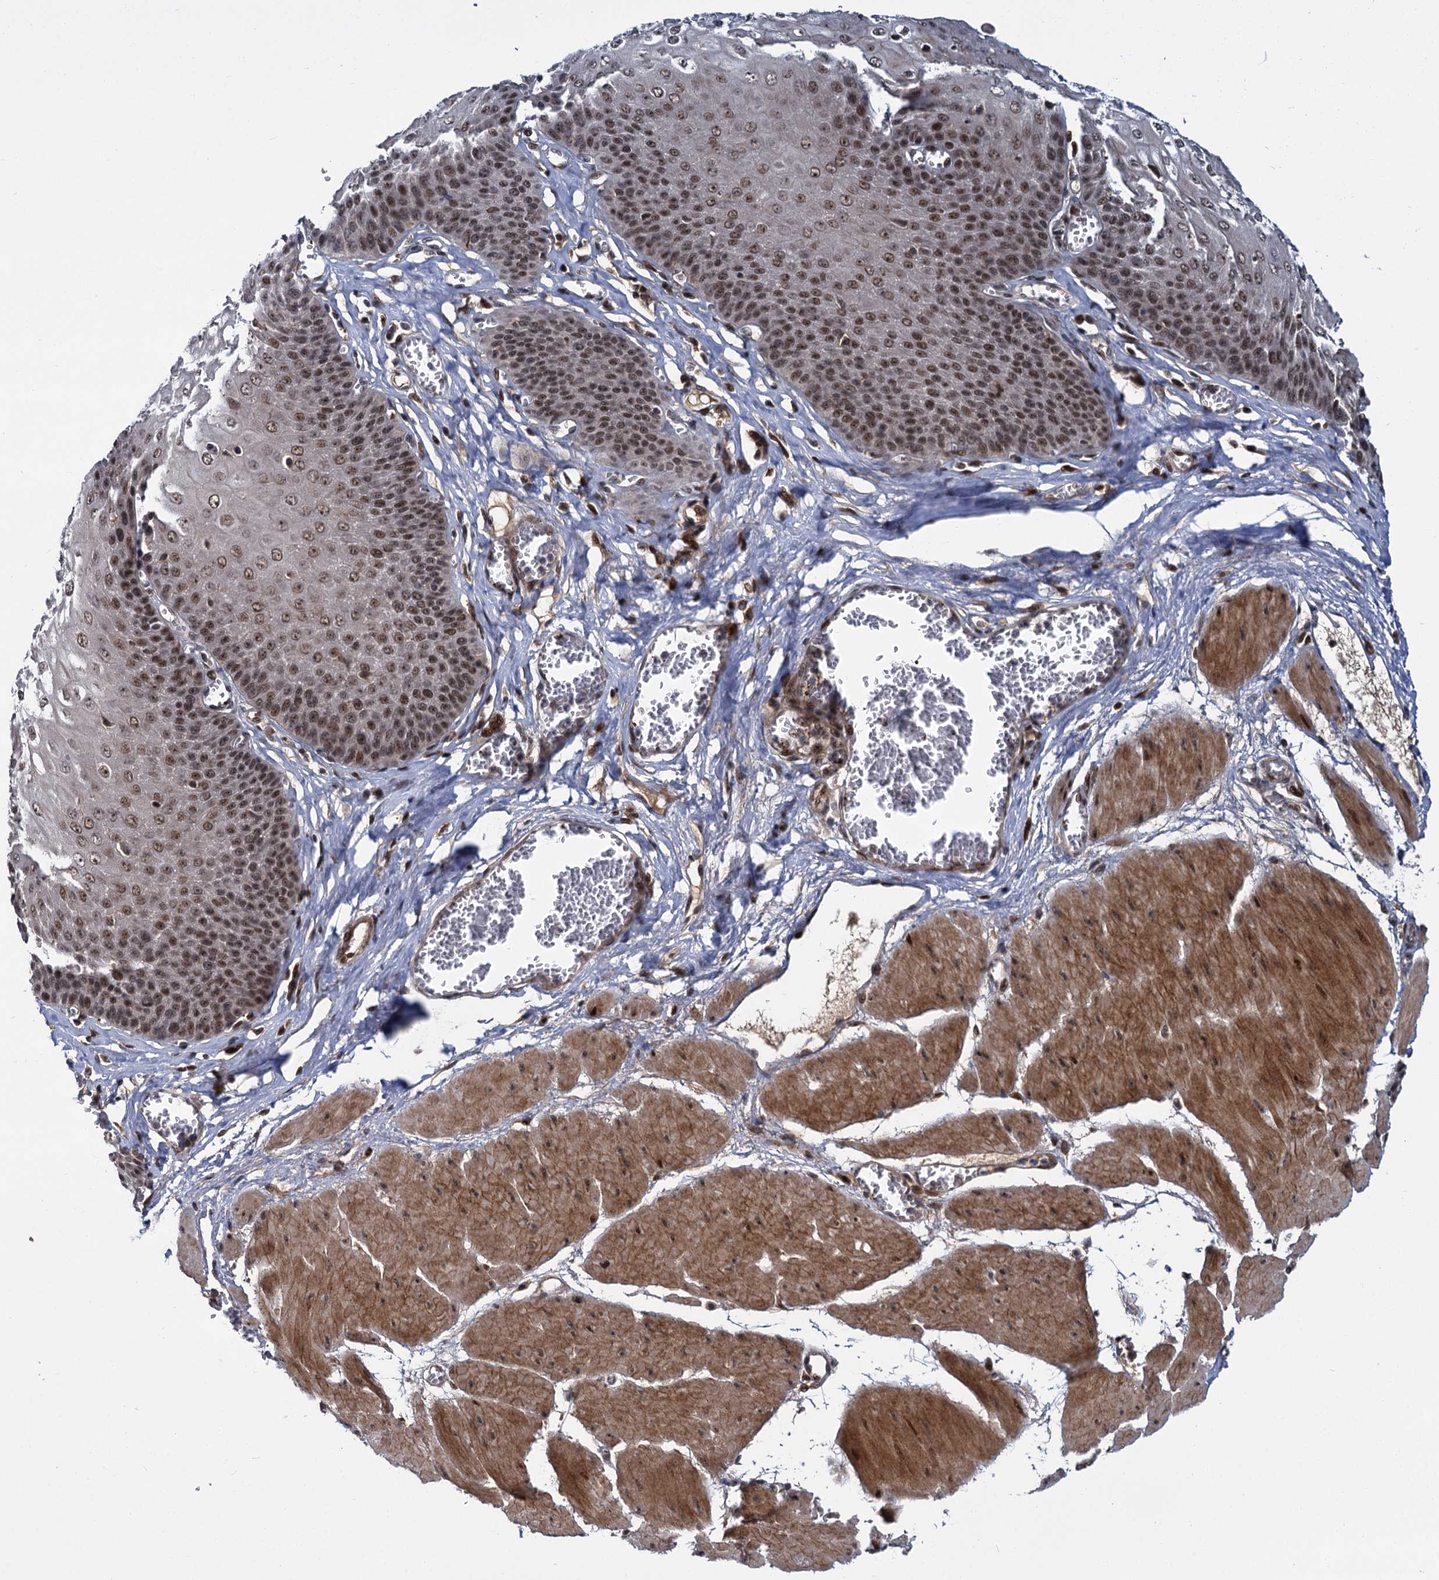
{"staining": {"intensity": "strong", "quantity": ">75%", "location": "nuclear"}, "tissue": "esophagus", "cell_type": "Squamous epithelial cells", "image_type": "normal", "snomed": [{"axis": "morphology", "description": "Normal tissue, NOS"}, {"axis": "topography", "description": "Esophagus"}], "caption": "Strong nuclear staining for a protein is seen in about >75% of squamous epithelial cells of normal esophagus using IHC.", "gene": "MBD6", "patient": {"sex": "male", "age": 60}}